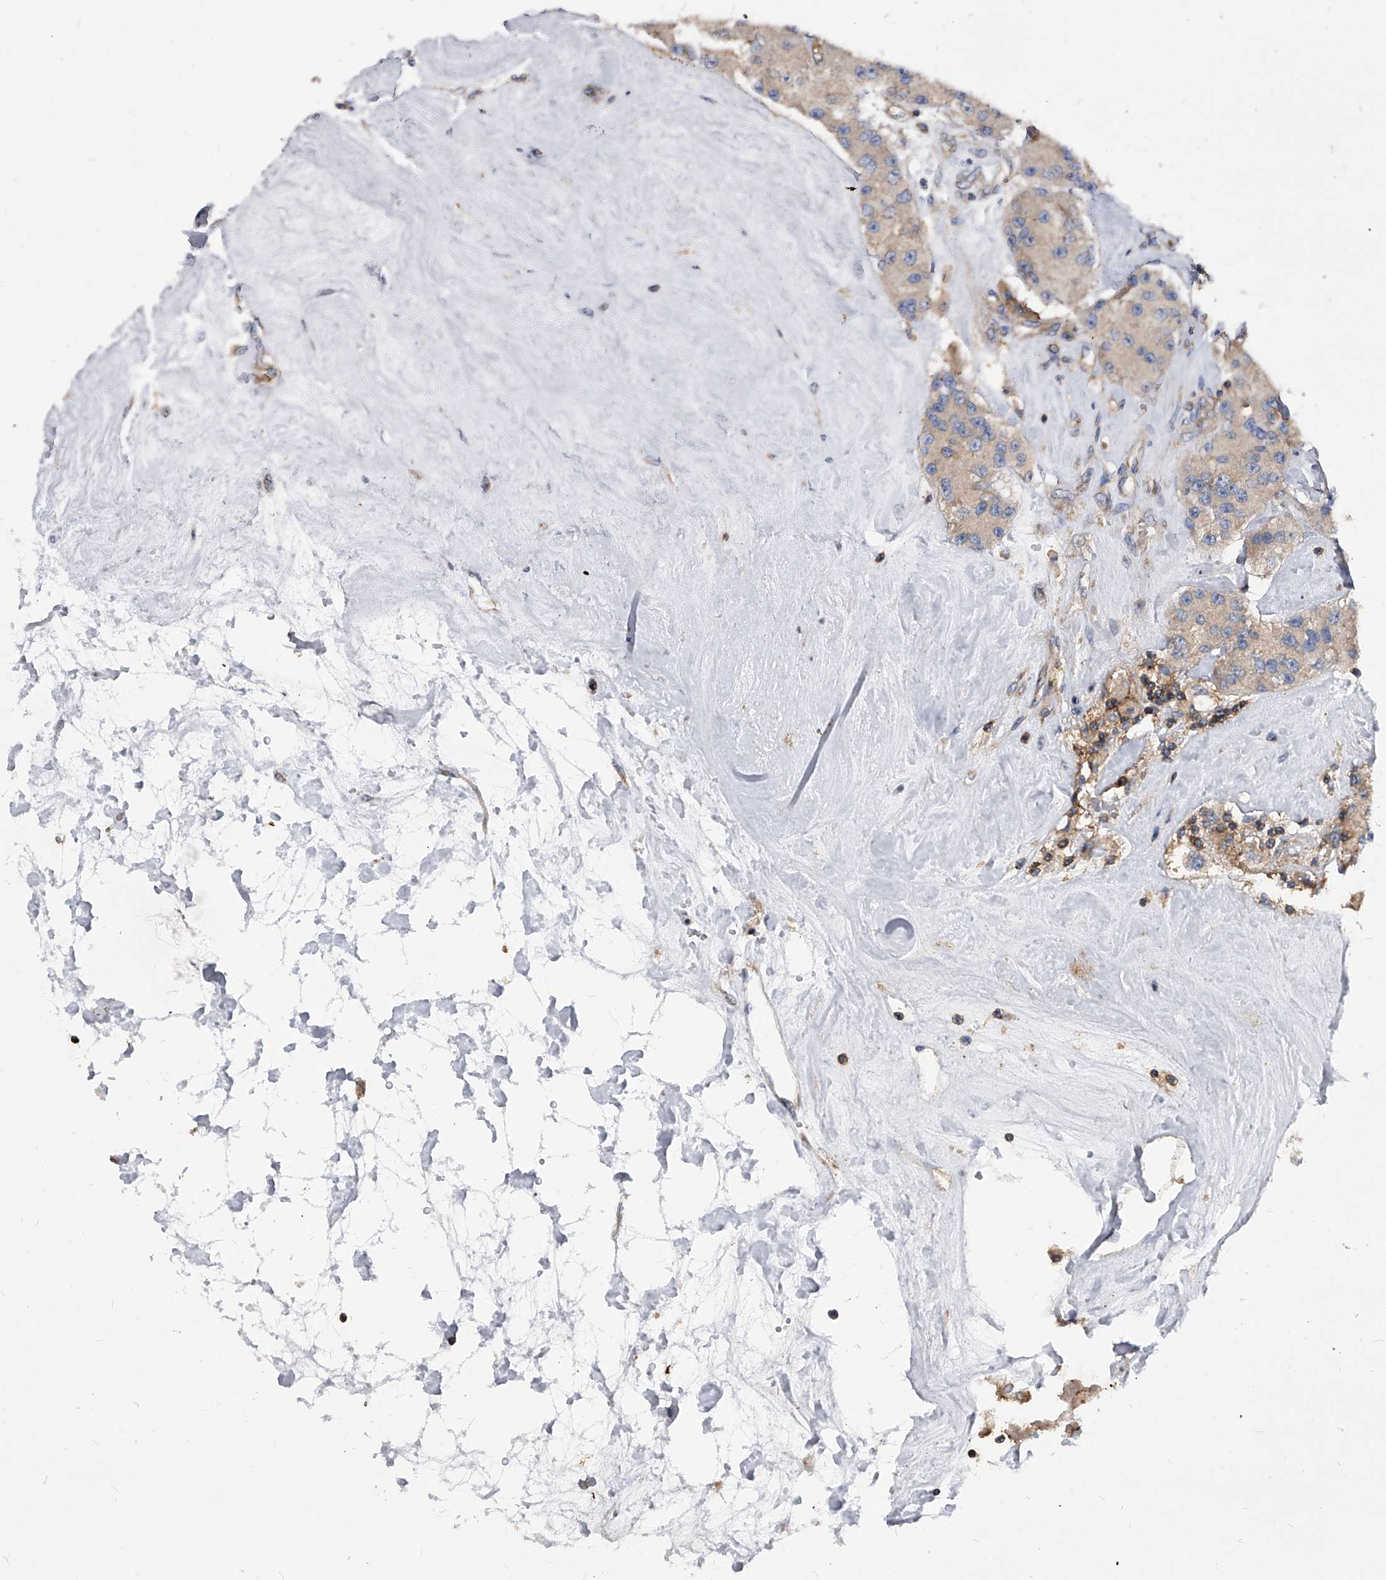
{"staining": {"intensity": "weak", "quantity": ">75%", "location": "cytoplasmic/membranous"}, "tissue": "carcinoid", "cell_type": "Tumor cells", "image_type": "cancer", "snomed": [{"axis": "morphology", "description": "Carcinoid, malignant, NOS"}, {"axis": "topography", "description": "Pancreas"}], "caption": "Carcinoid stained with a protein marker demonstrates weak staining in tumor cells.", "gene": "ATG5", "patient": {"sex": "male", "age": 41}}